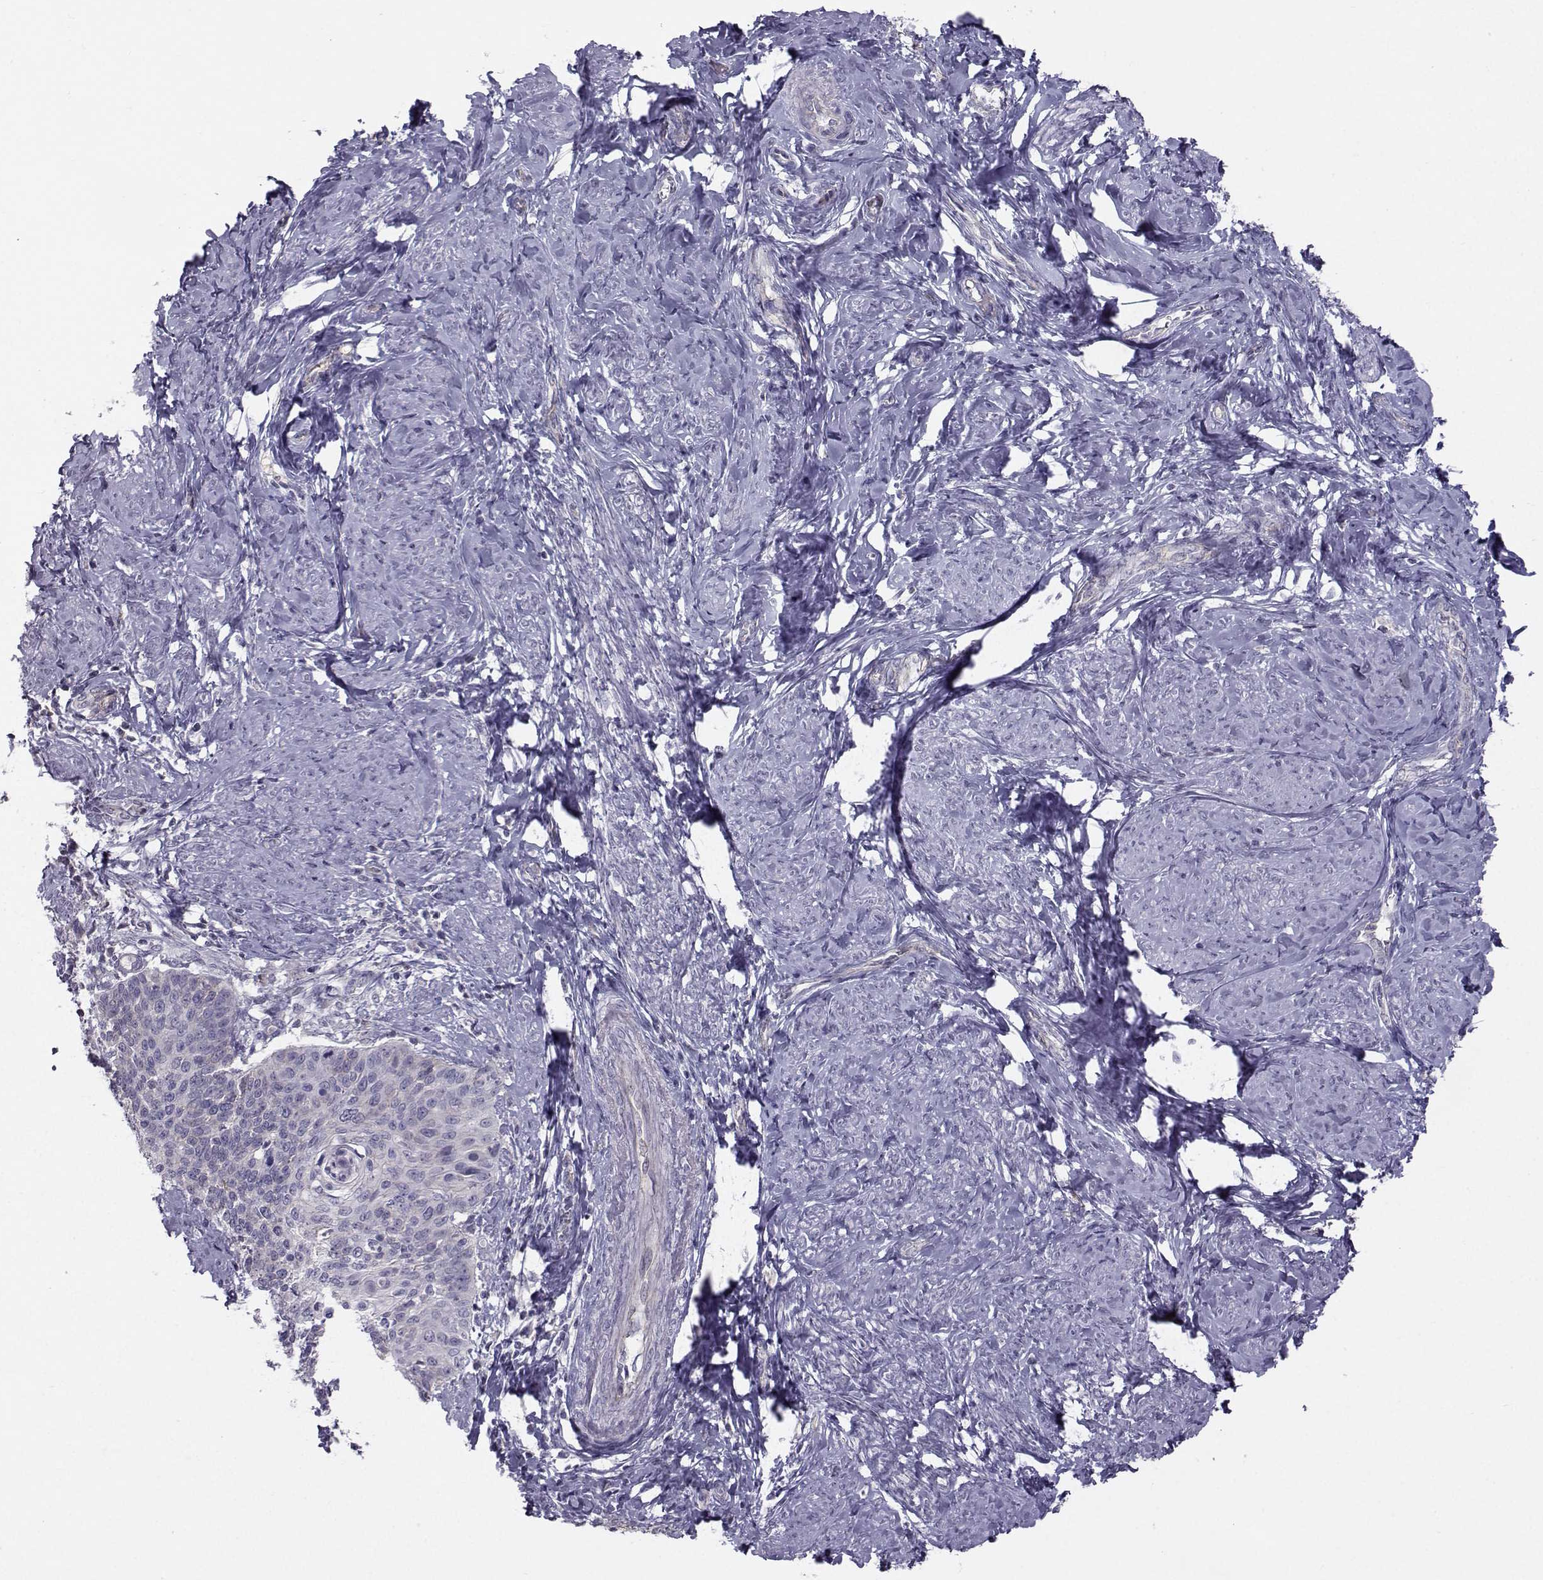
{"staining": {"intensity": "negative", "quantity": "none", "location": "none"}, "tissue": "cervical cancer", "cell_type": "Tumor cells", "image_type": "cancer", "snomed": [{"axis": "morphology", "description": "Normal tissue, NOS"}, {"axis": "morphology", "description": "Squamous cell carcinoma, NOS"}, {"axis": "topography", "description": "Cervix"}], "caption": "An image of squamous cell carcinoma (cervical) stained for a protein displays no brown staining in tumor cells.", "gene": "MAST1", "patient": {"sex": "female", "age": 39}}